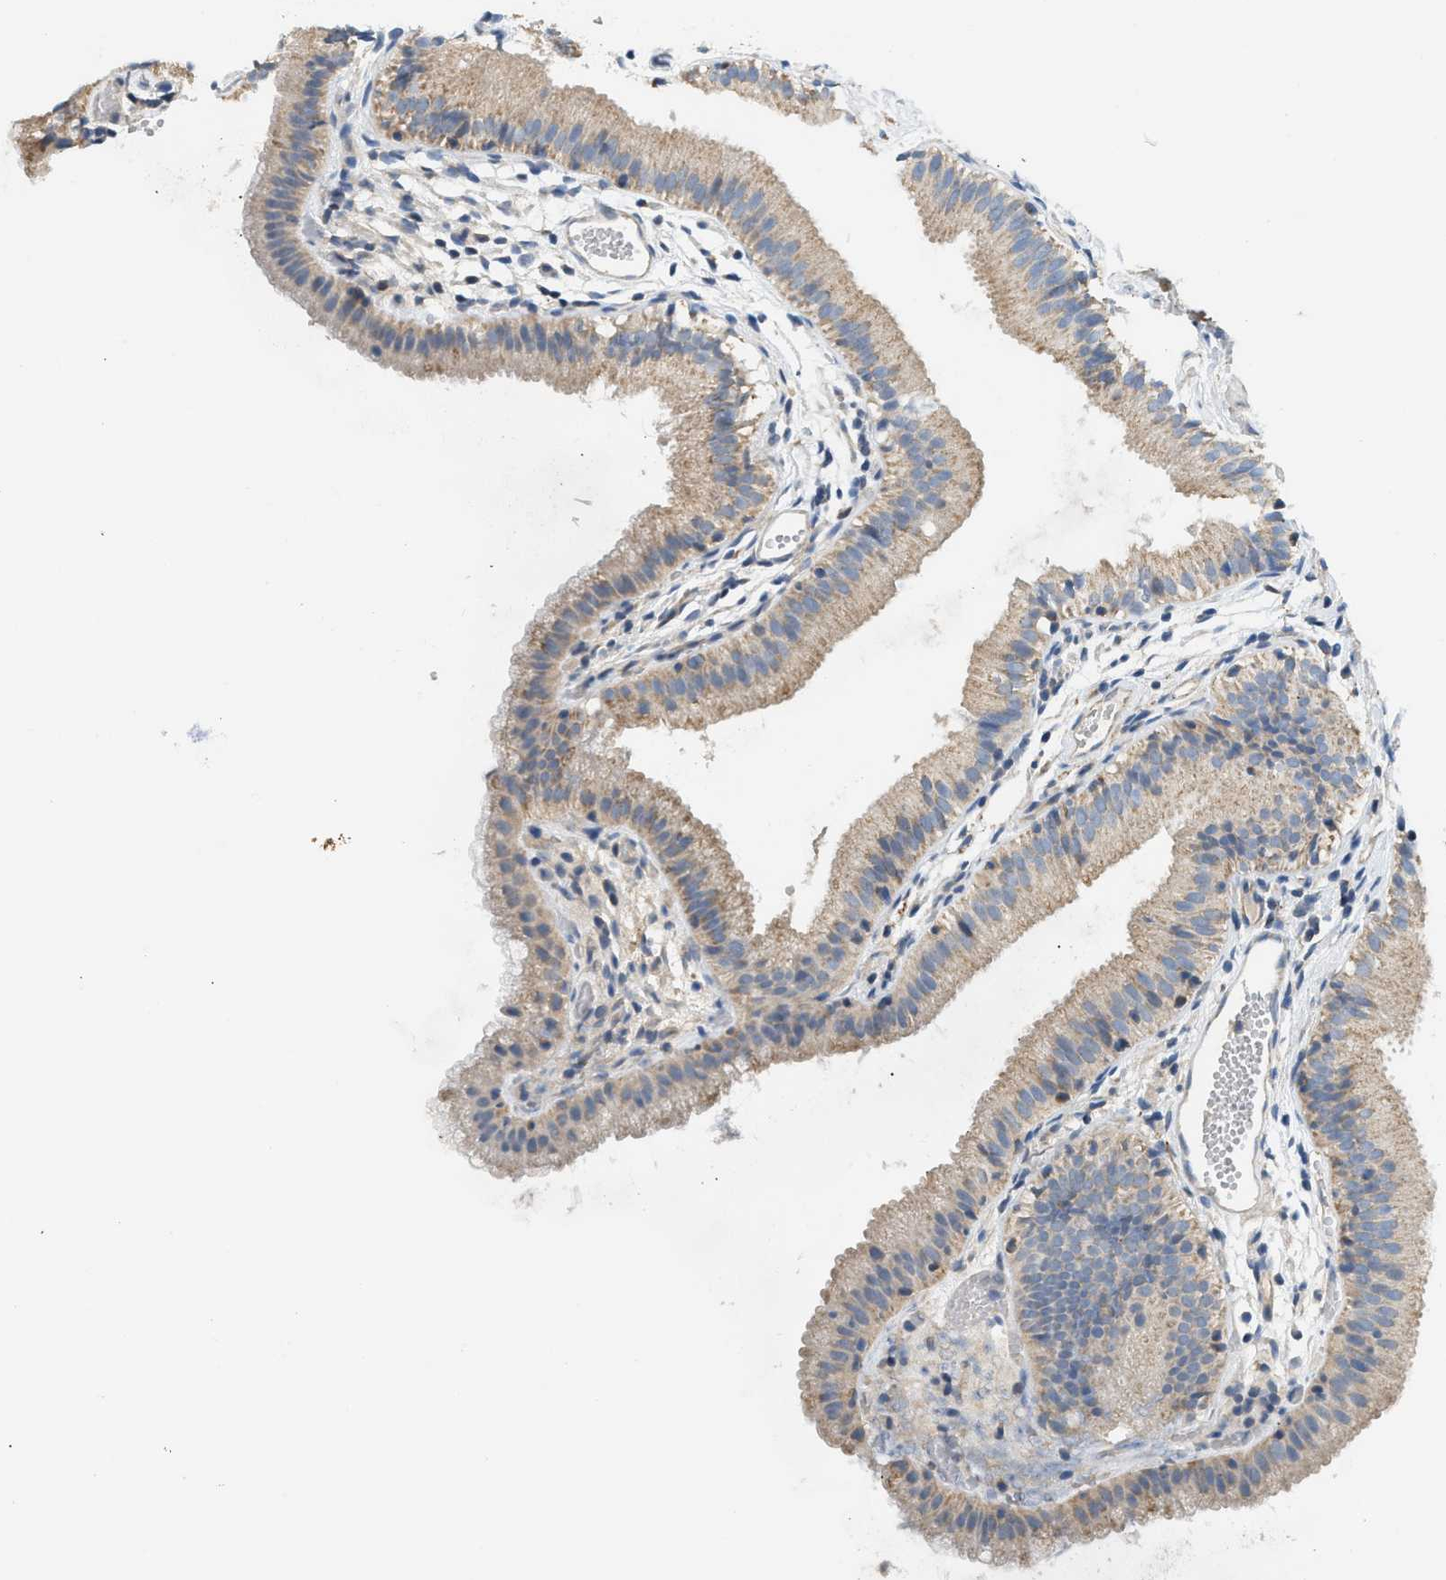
{"staining": {"intensity": "moderate", "quantity": ">75%", "location": "cytoplasmic/membranous"}, "tissue": "gallbladder", "cell_type": "Glandular cells", "image_type": "normal", "snomed": [{"axis": "morphology", "description": "Normal tissue, NOS"}, {"axis": "topography", "description": "Gallbladder"}], "caption": "Protein staining exhibits moderate cytoplasmic/membranous expression in approximately >75% of glandular cells in benign gallbladder.", "gene": "GOT2", "patient": {"sex": "female", "age": 26}}